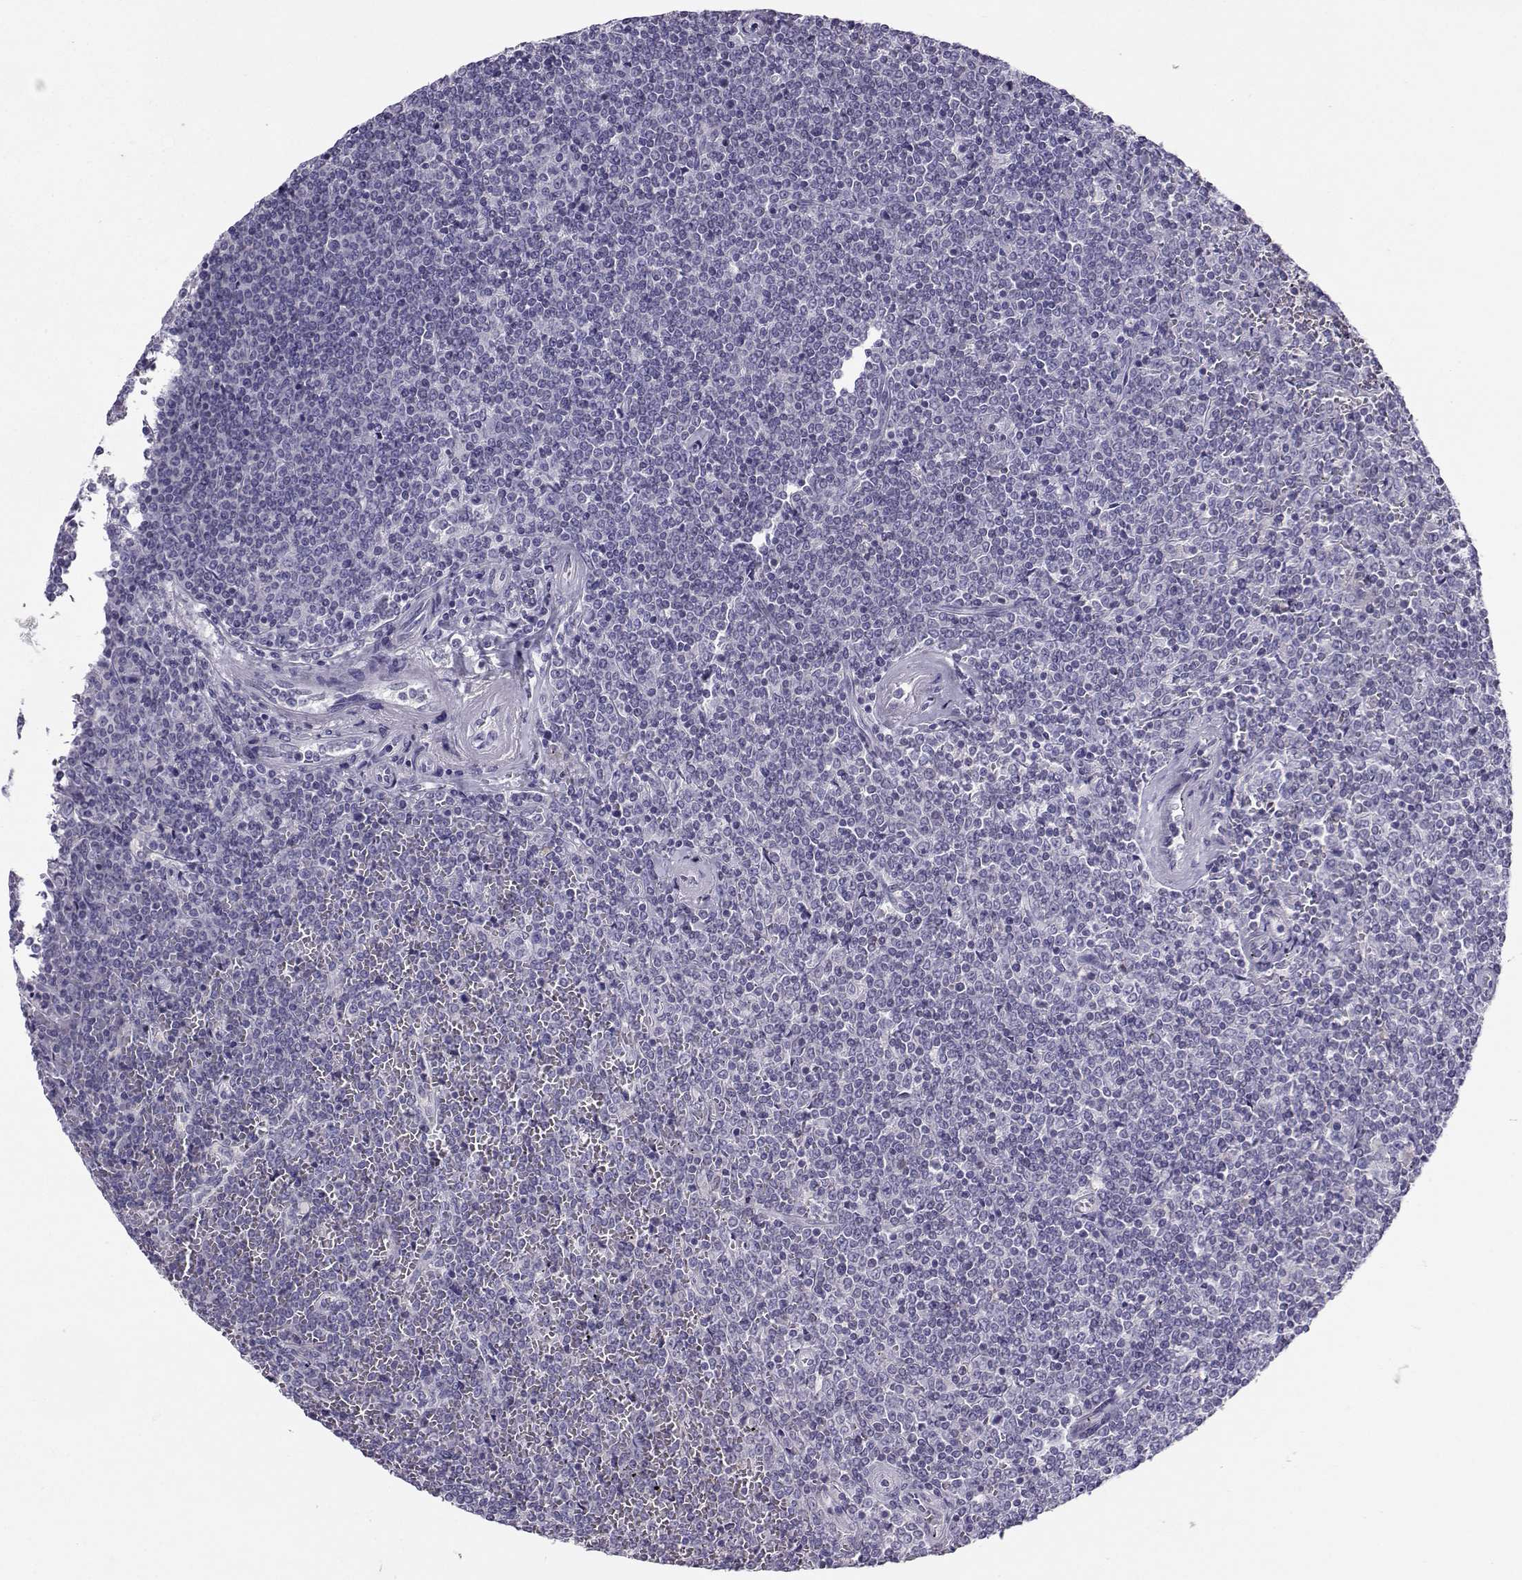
{"staining": {"intensity": "negative", "quantity": "none", "location": "none"}, "tissue": "lymphoma", "cell_type": "Tumor cells", "image_type": "cancer", "snomed": [{"axis": "morphology", "description": "Malignant lymphoma, non-Hodgkin's type, Low grade"}, {"axis": "topography", "description": "Spleen"}], "caption": "DAB immunohistochemical staining of malignant lymphoma, non-Hodgkin's type (low-grade) shows no significant staining in tumor cells.", "gene": "PGK1", "patient": {"sex": "female", "age": 19}}